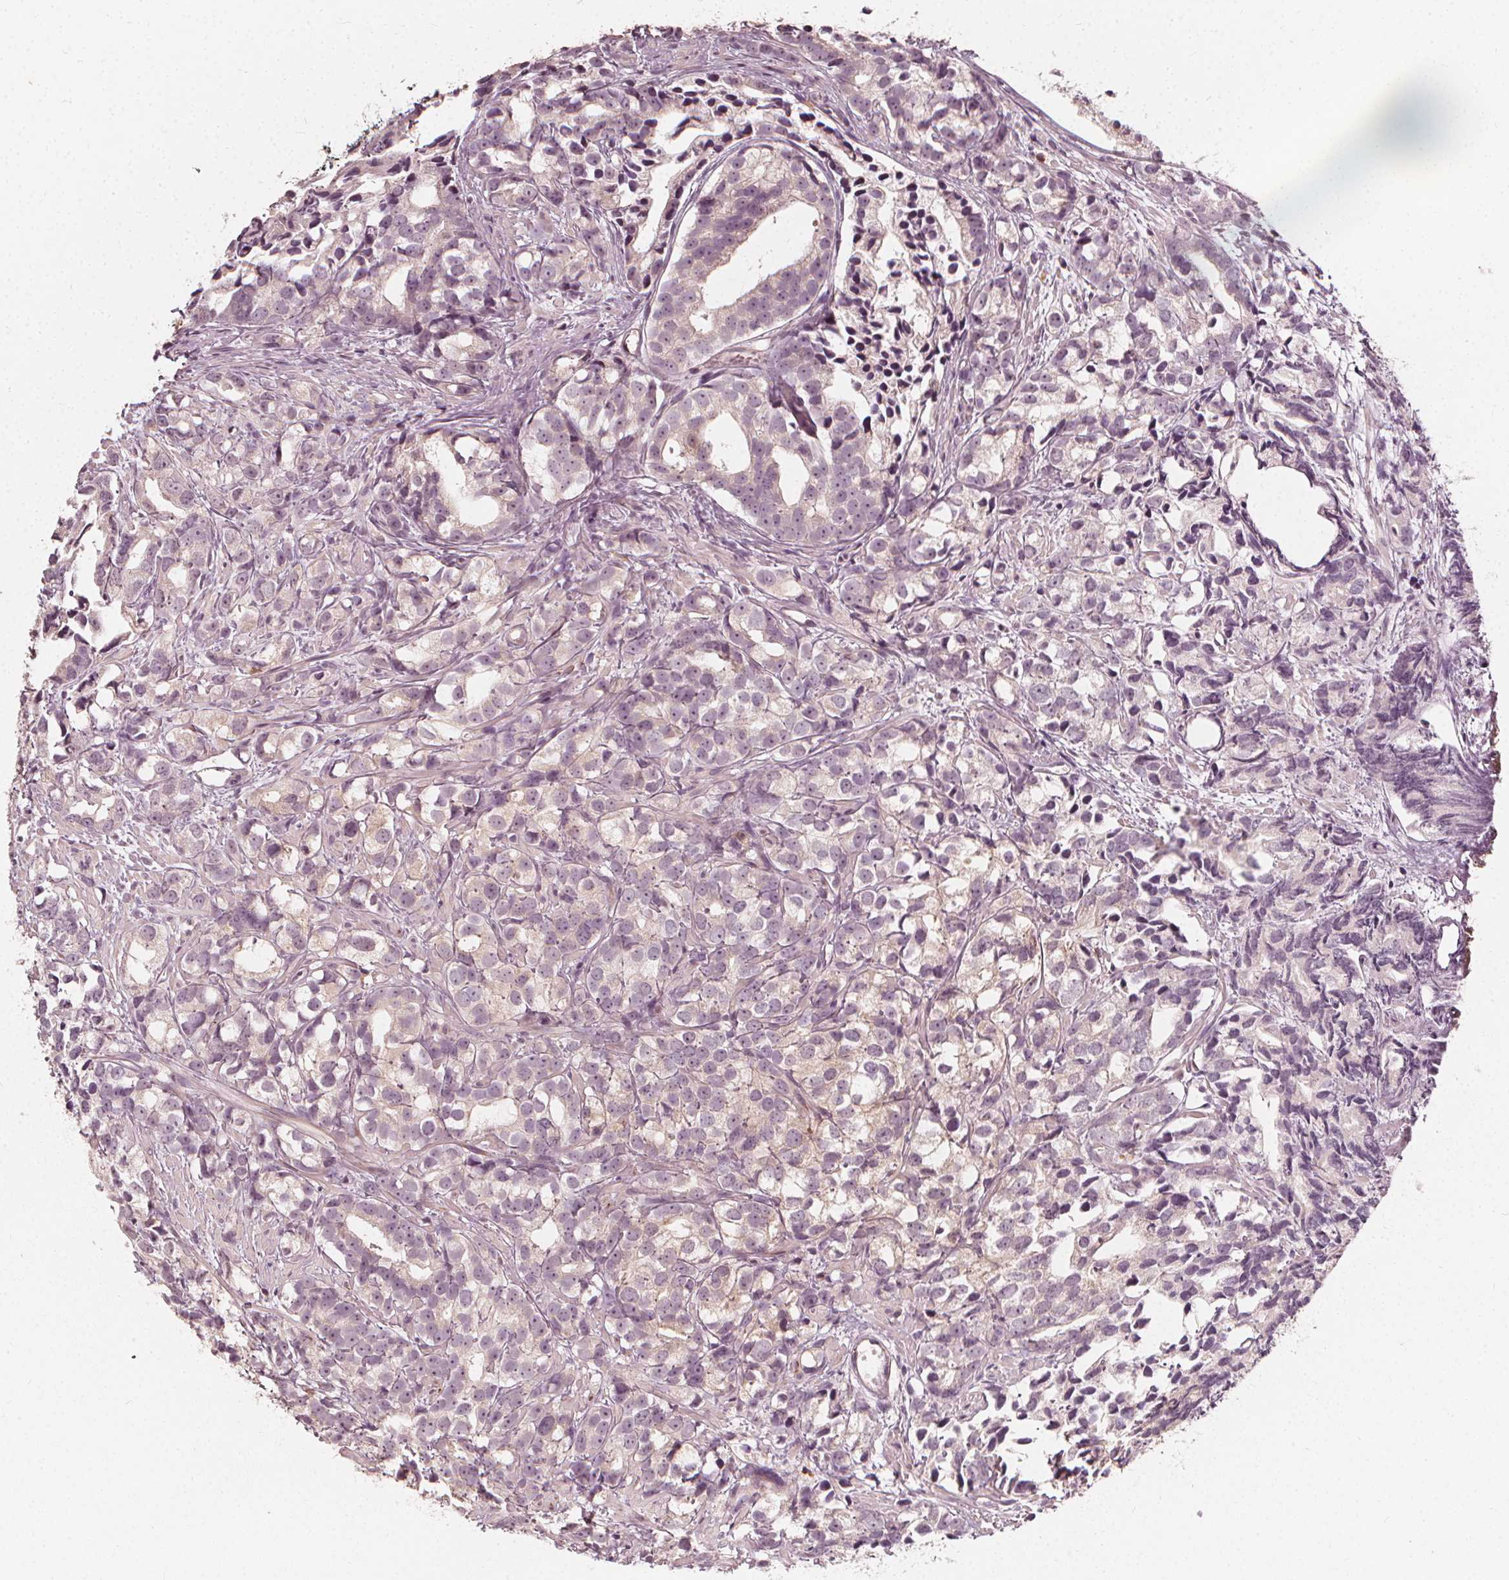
{"staining": {"intensity": "weak", "quantity": "<25%", "location": "nuclear"}, "tissue": "prostate cancer", "cell_type": "Tumor cells", "image_type": "cancer", "snomed": [{"axis": "morphology", "description": "Adenocarcinoma, High grade"}, {"axis": "topography", "description": "Prostate"}], "caption": "A high-resolution histopathology image shows IHC staining of prostate high-grade adenocarcinoma, which shows no significant staining in tumor cells.", "gene": "NPC1L1", "patient": {"sex": "male", "age": 79}}